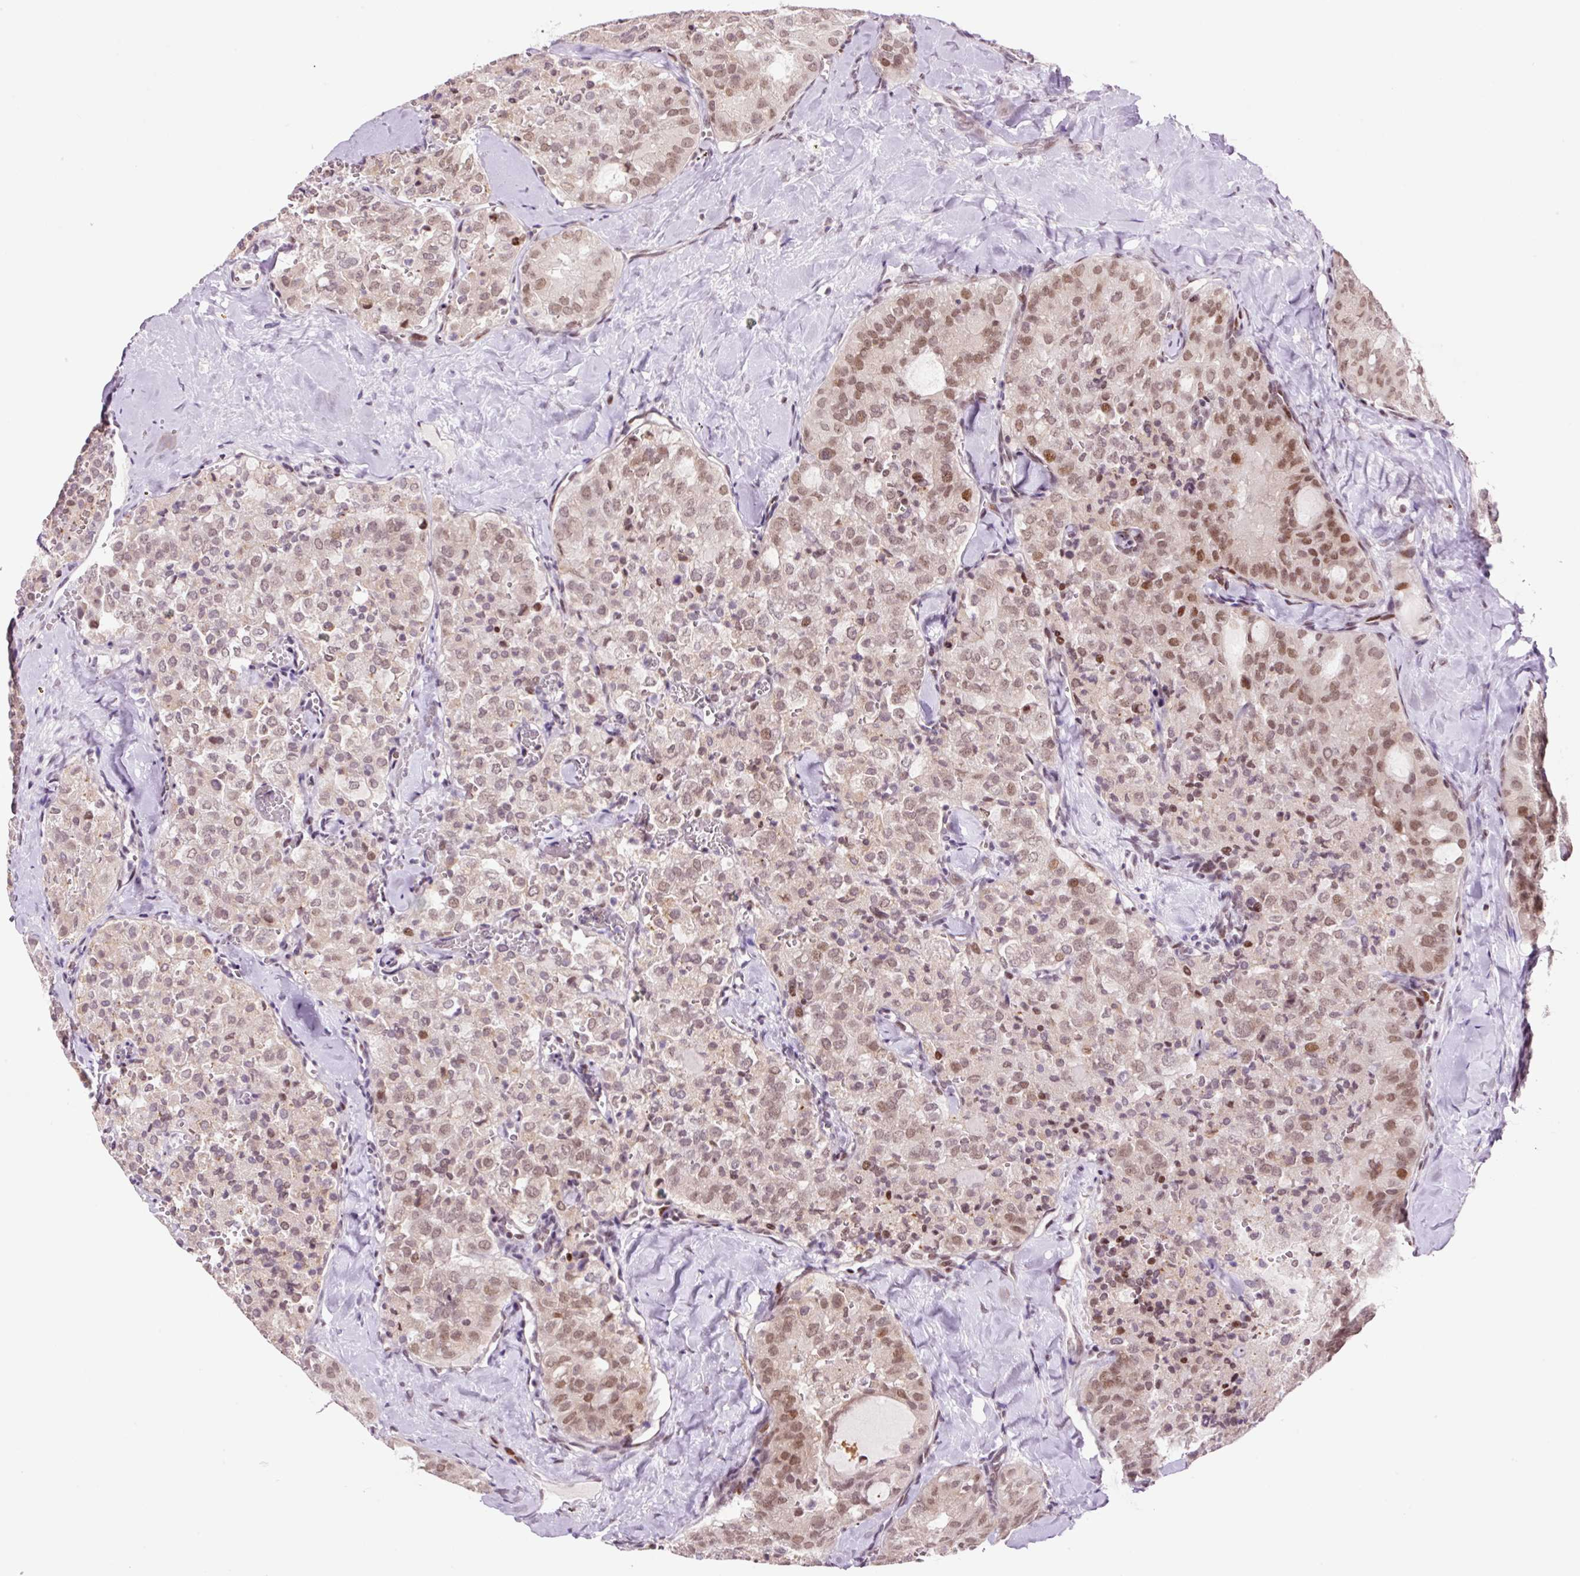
{"staining": {"intensity": "moderate", "quantity": "25%-75%", "location": "nuclear"}, "tissue": "thyroid cancer", "cell_type": "Tumor cells", "image_type": "cancer", "snomed": [{"axis": "morphology", "description": "Follicular adenoma carcinoma, NOS"}, {"axis": "topography", "description": "Thyroid gland"}], "caption": "Immunohistochemical staining of human thyroid cancer demonstrates medium levels of moderate nuclear staining in about 25%-75% of tumor cells.", "gene": "CCNL2", "patient": {"sex": "male", "age": 75}}